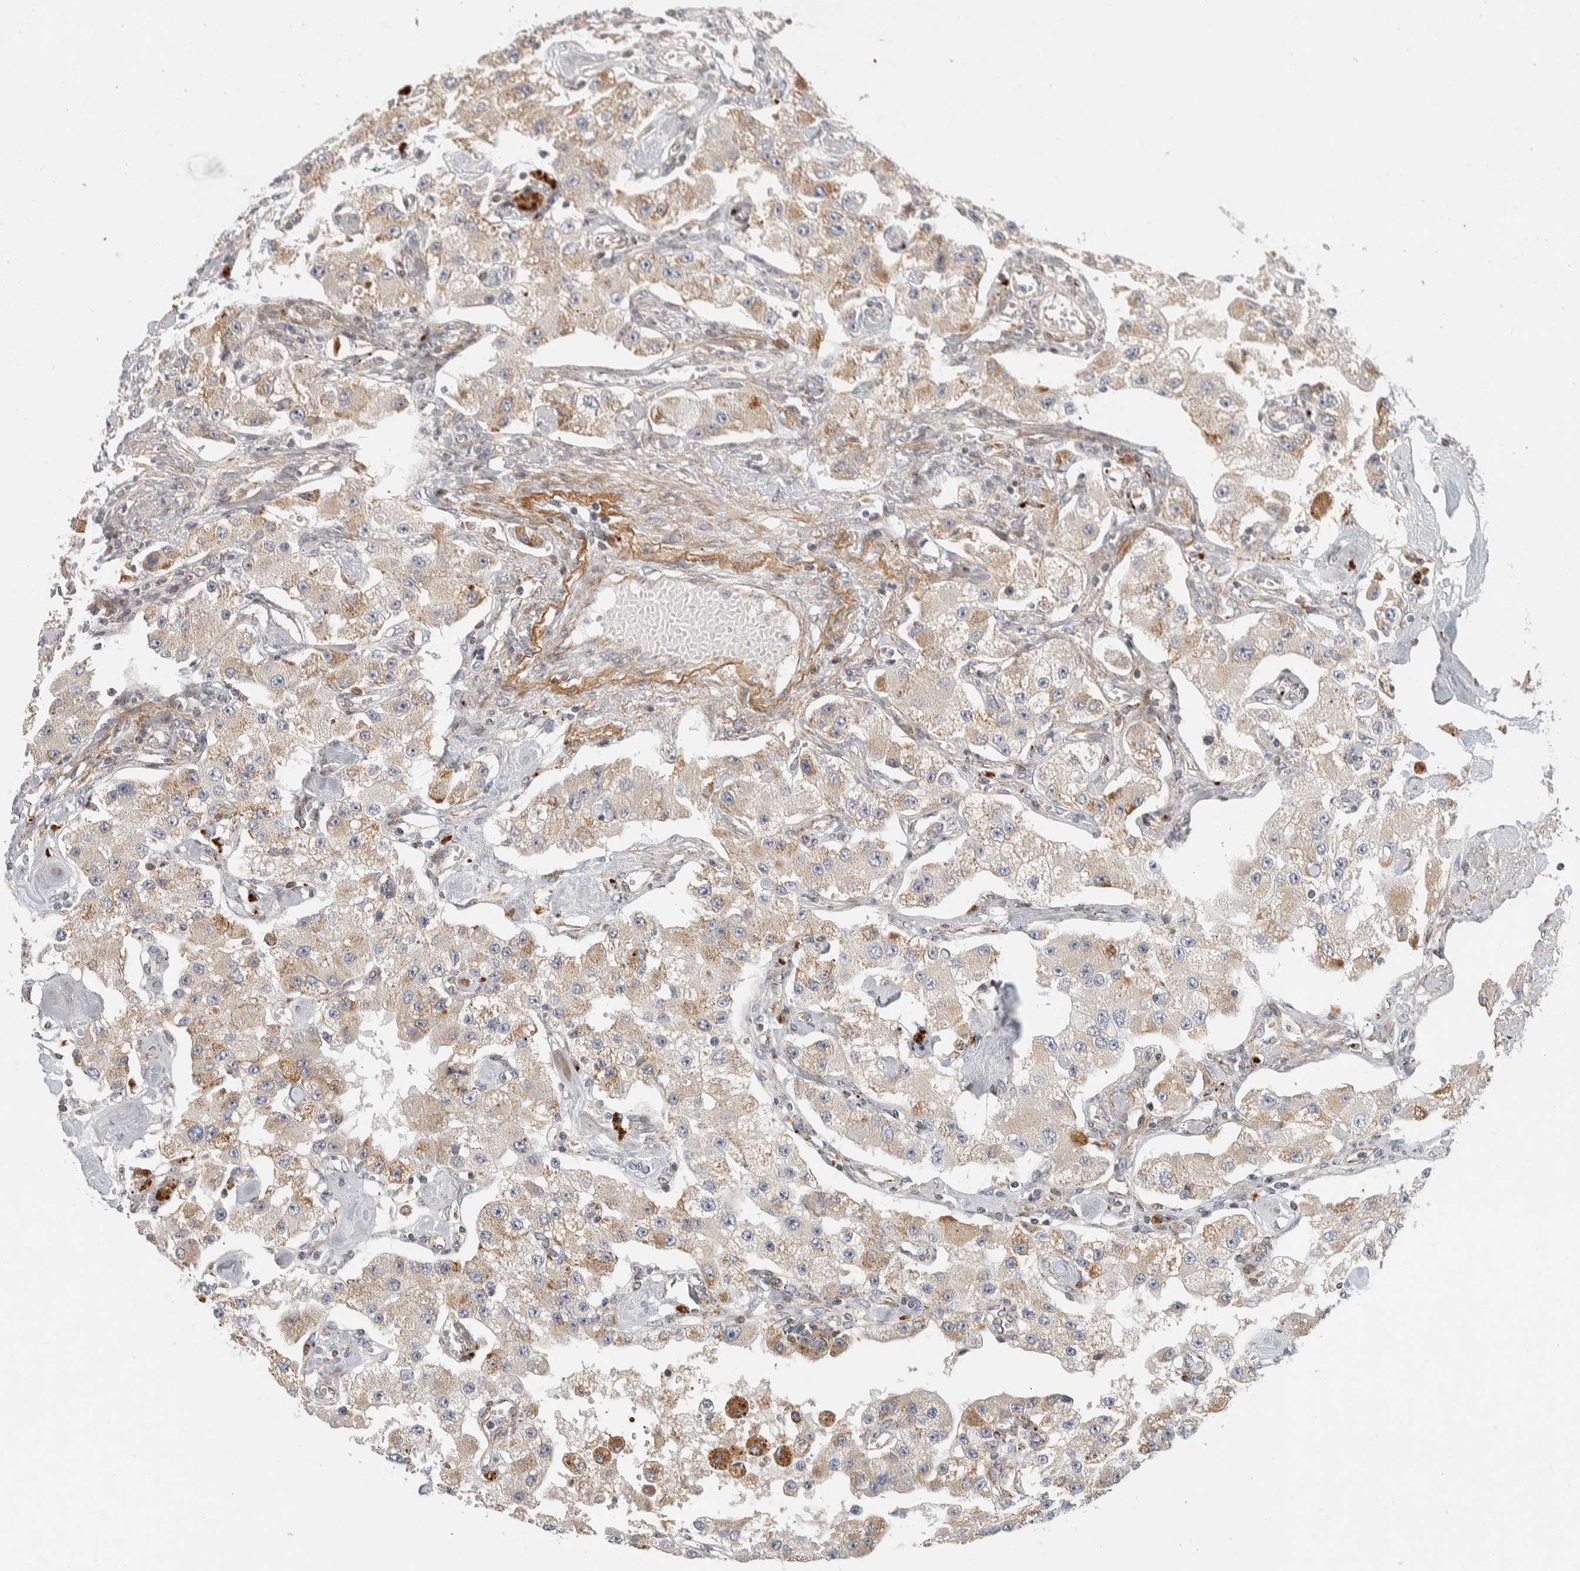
{"staining": {"intensity": "moderate", "quantity": "25%-75%", "location": "cytoplasmic/membranous"}, "tissue": "carcinoid", "cell_type": "Tumor cells", "image_type": "cancer", "snomed": [{"axis": "morphology", "description": "Carcinoid, malignant, NOS"}, {"axis": "topography", "description": "Pancreas"}], "caption": "Carcinoid stained with a protein marker shows moderate staining in tumor cells.", "gene": "AFP", "patient": {"sex": "male", "age": 41}}